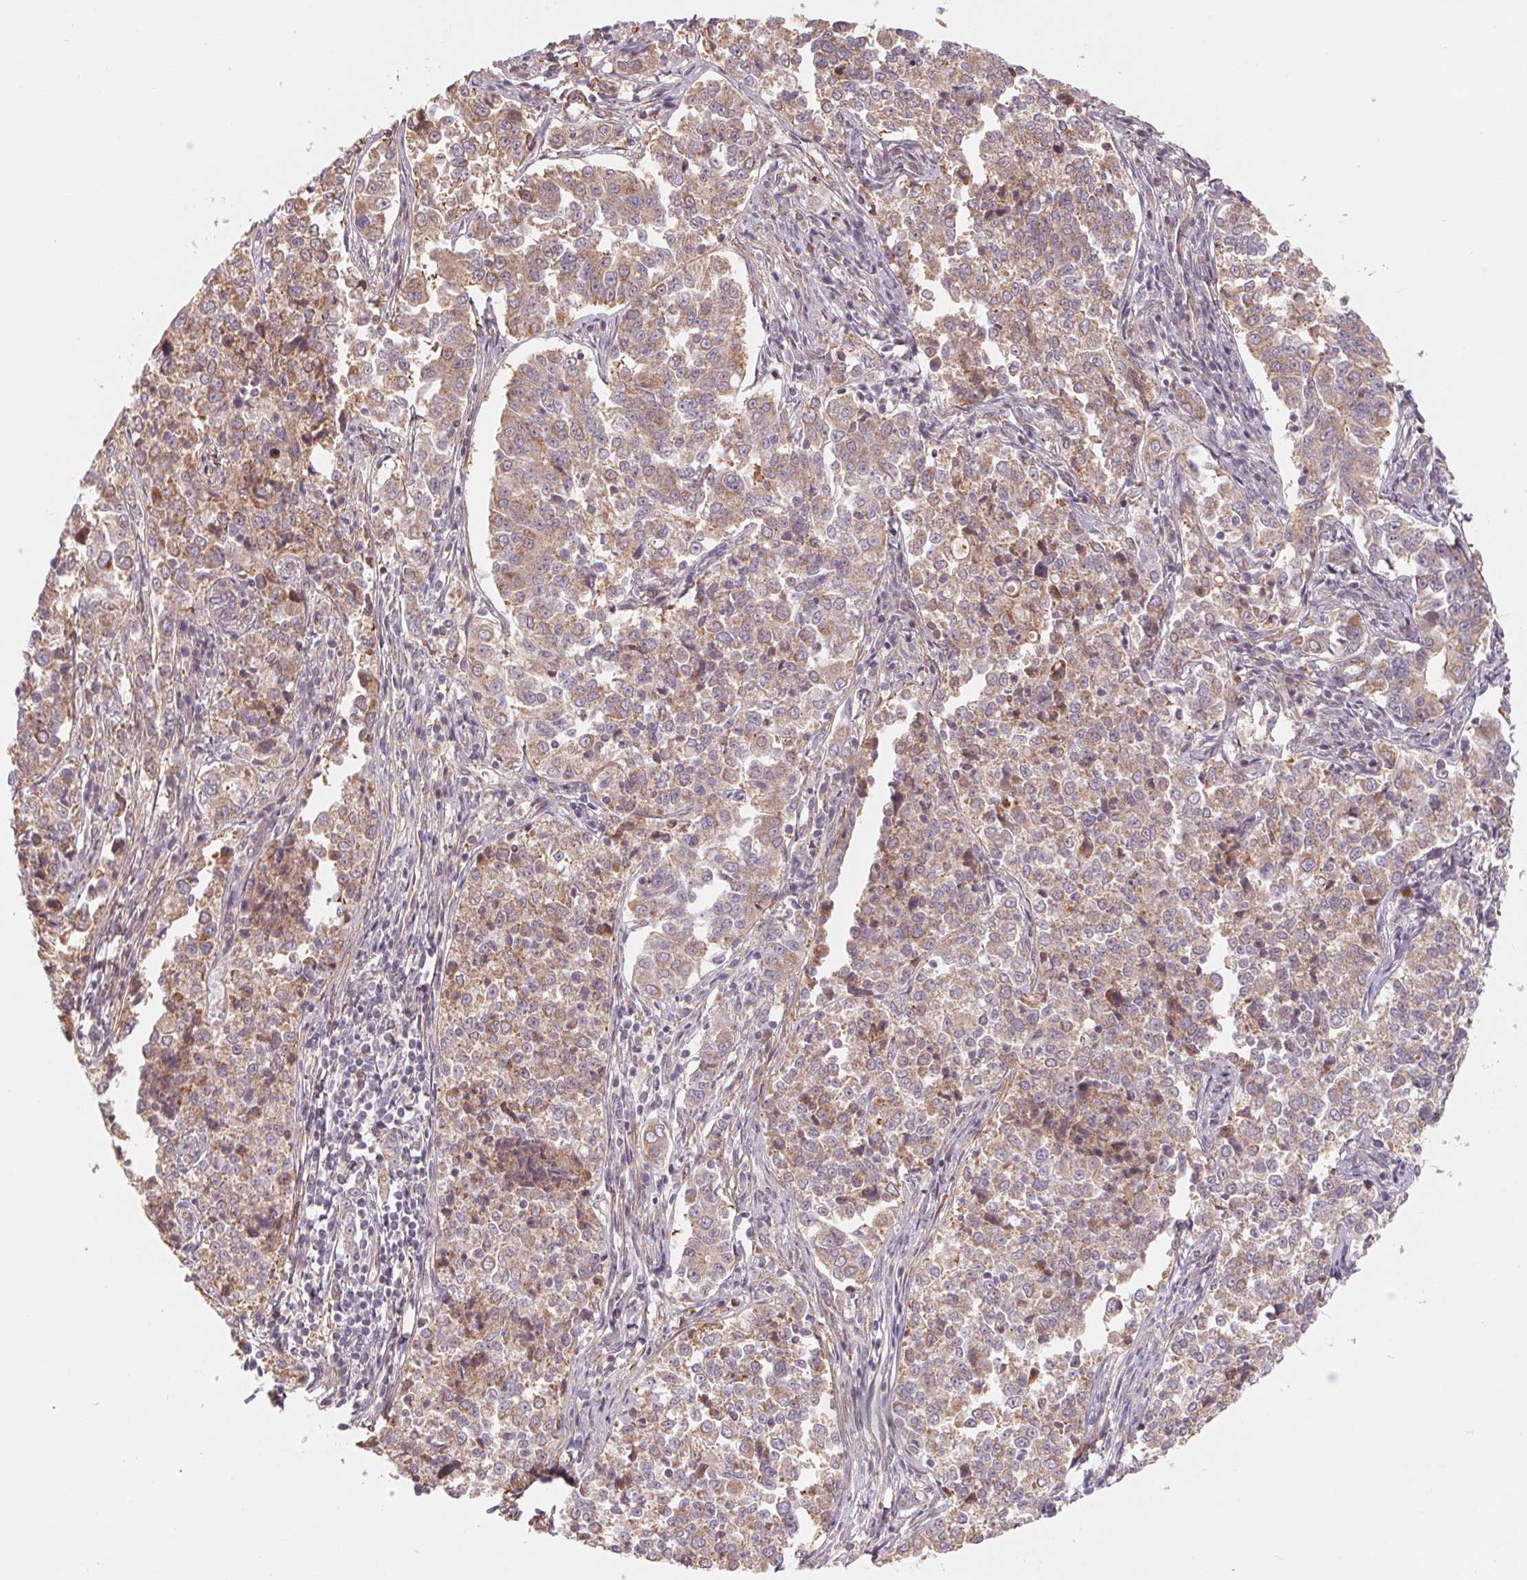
{"staining": {"intensity": "weak", "quantity": ">75%", "location": "cytoplasmic/membranous"}, "tissue": "endometrial cancer", "cell_type": "Tumor cells", "image_type": "cancer", "snomed": [{"axis": "morphology", "description": "Adenocarcinoma, NOS"}, {"axis": "topography", "description": "Endometrium"}], "caption": "Immunohistochemistry (IHC) (DAB) staining of human endometrial adenocarcinoma demonstrates weak cytoplasmic/membranous protein positivity in about >75% of tumor cells. The protein is stained brown, and the nuclei are stained in blue (DAB (3,3'-diaminobenzidine) IHC with brightfield microscopy, high magnification).", "gene": "CCDC112", "patient": {"sex": "female", "age": 43}}